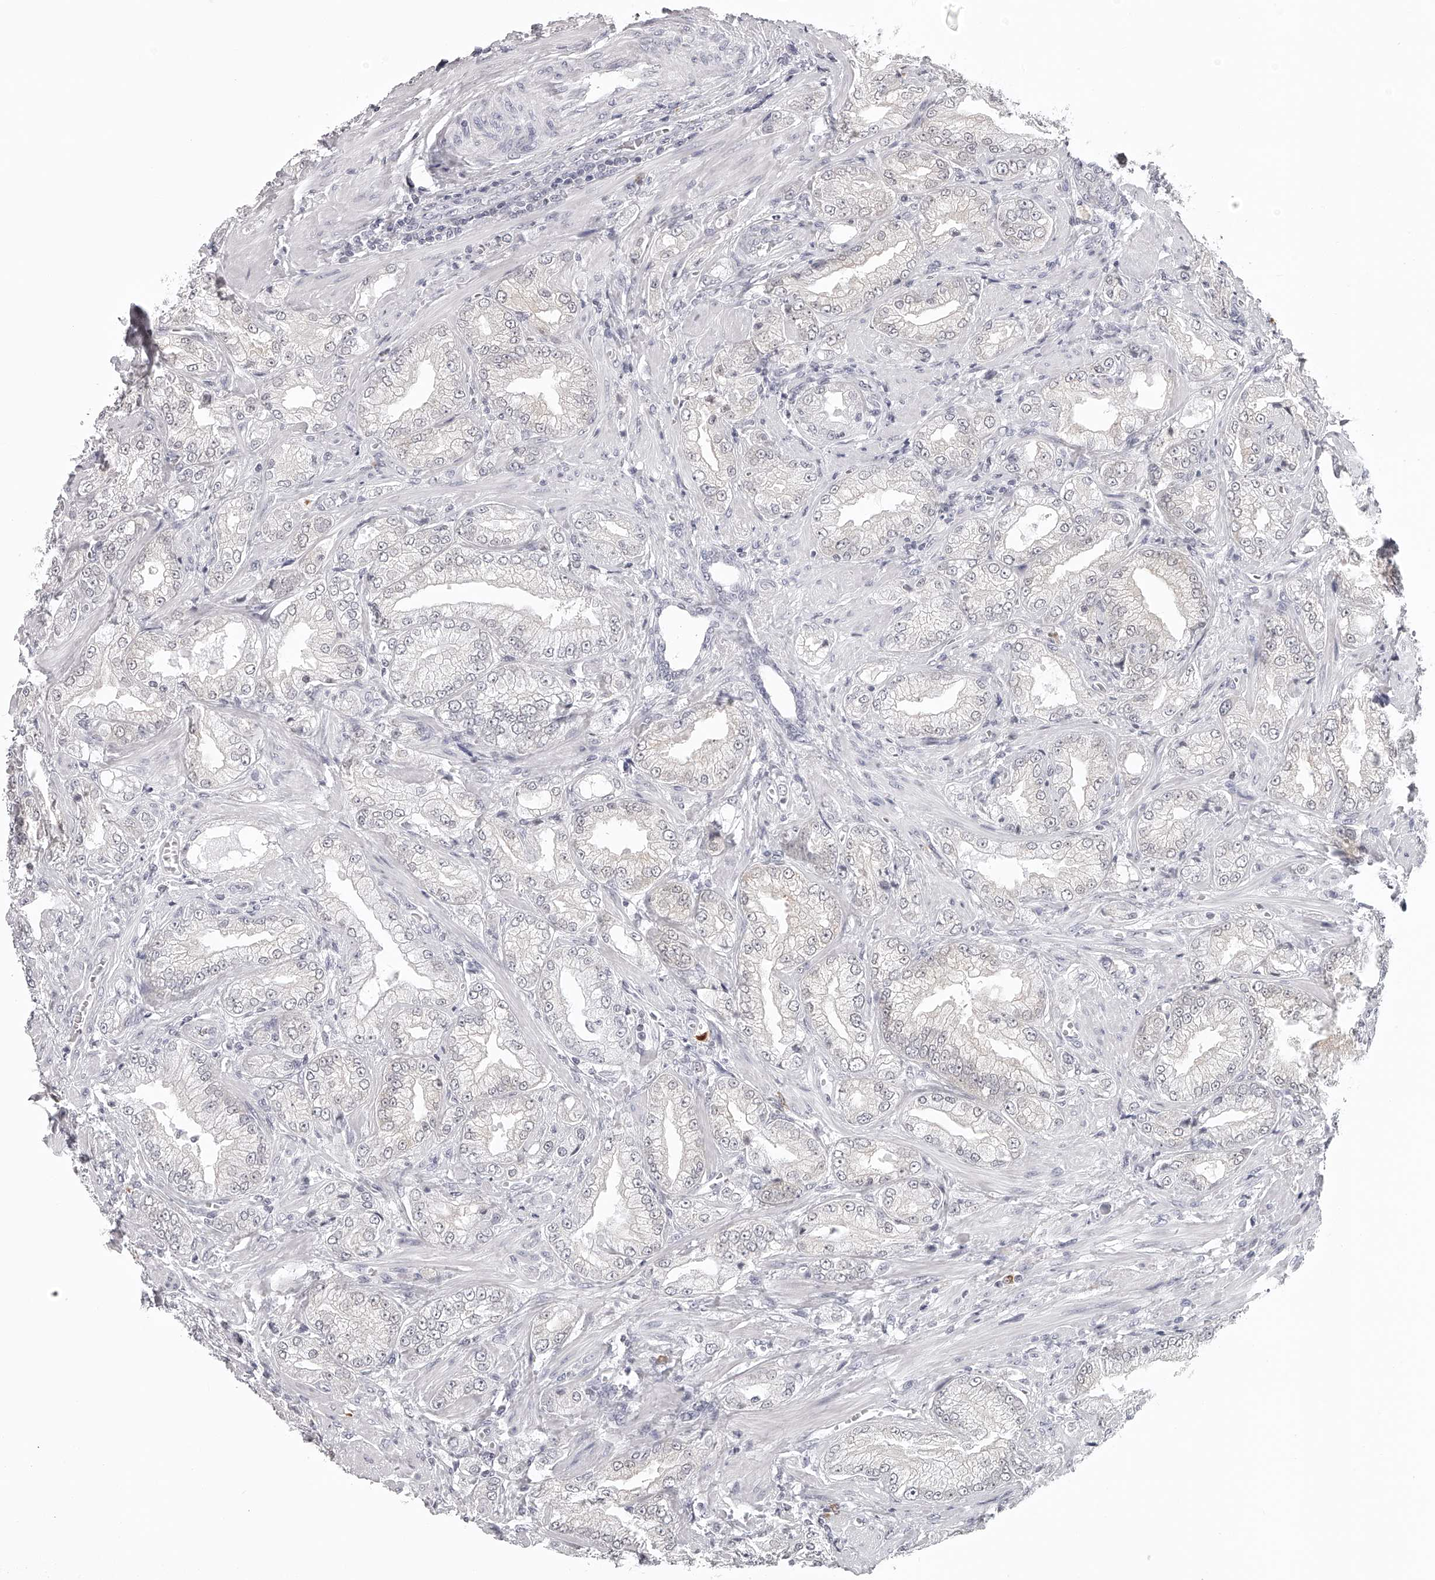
{"staining": {"intensity": "negative", "quantity": "none", "location": "none"}, "tissue": "prostate cancer", "cell_type": "Tumor cells", "image_type": "cancer", "snomed": [{"axis": "morphology", "description": "Adenocarcinoma, Low grade"}, {"axis": "topography", "description": "Prostate"}], "caption": "An image of human adenocarcinoma (low-grade) (prostate) is negative for staining in tumor cells.", "gene": "SEC11C", "patient": {"sex": "male", "age": 62}}